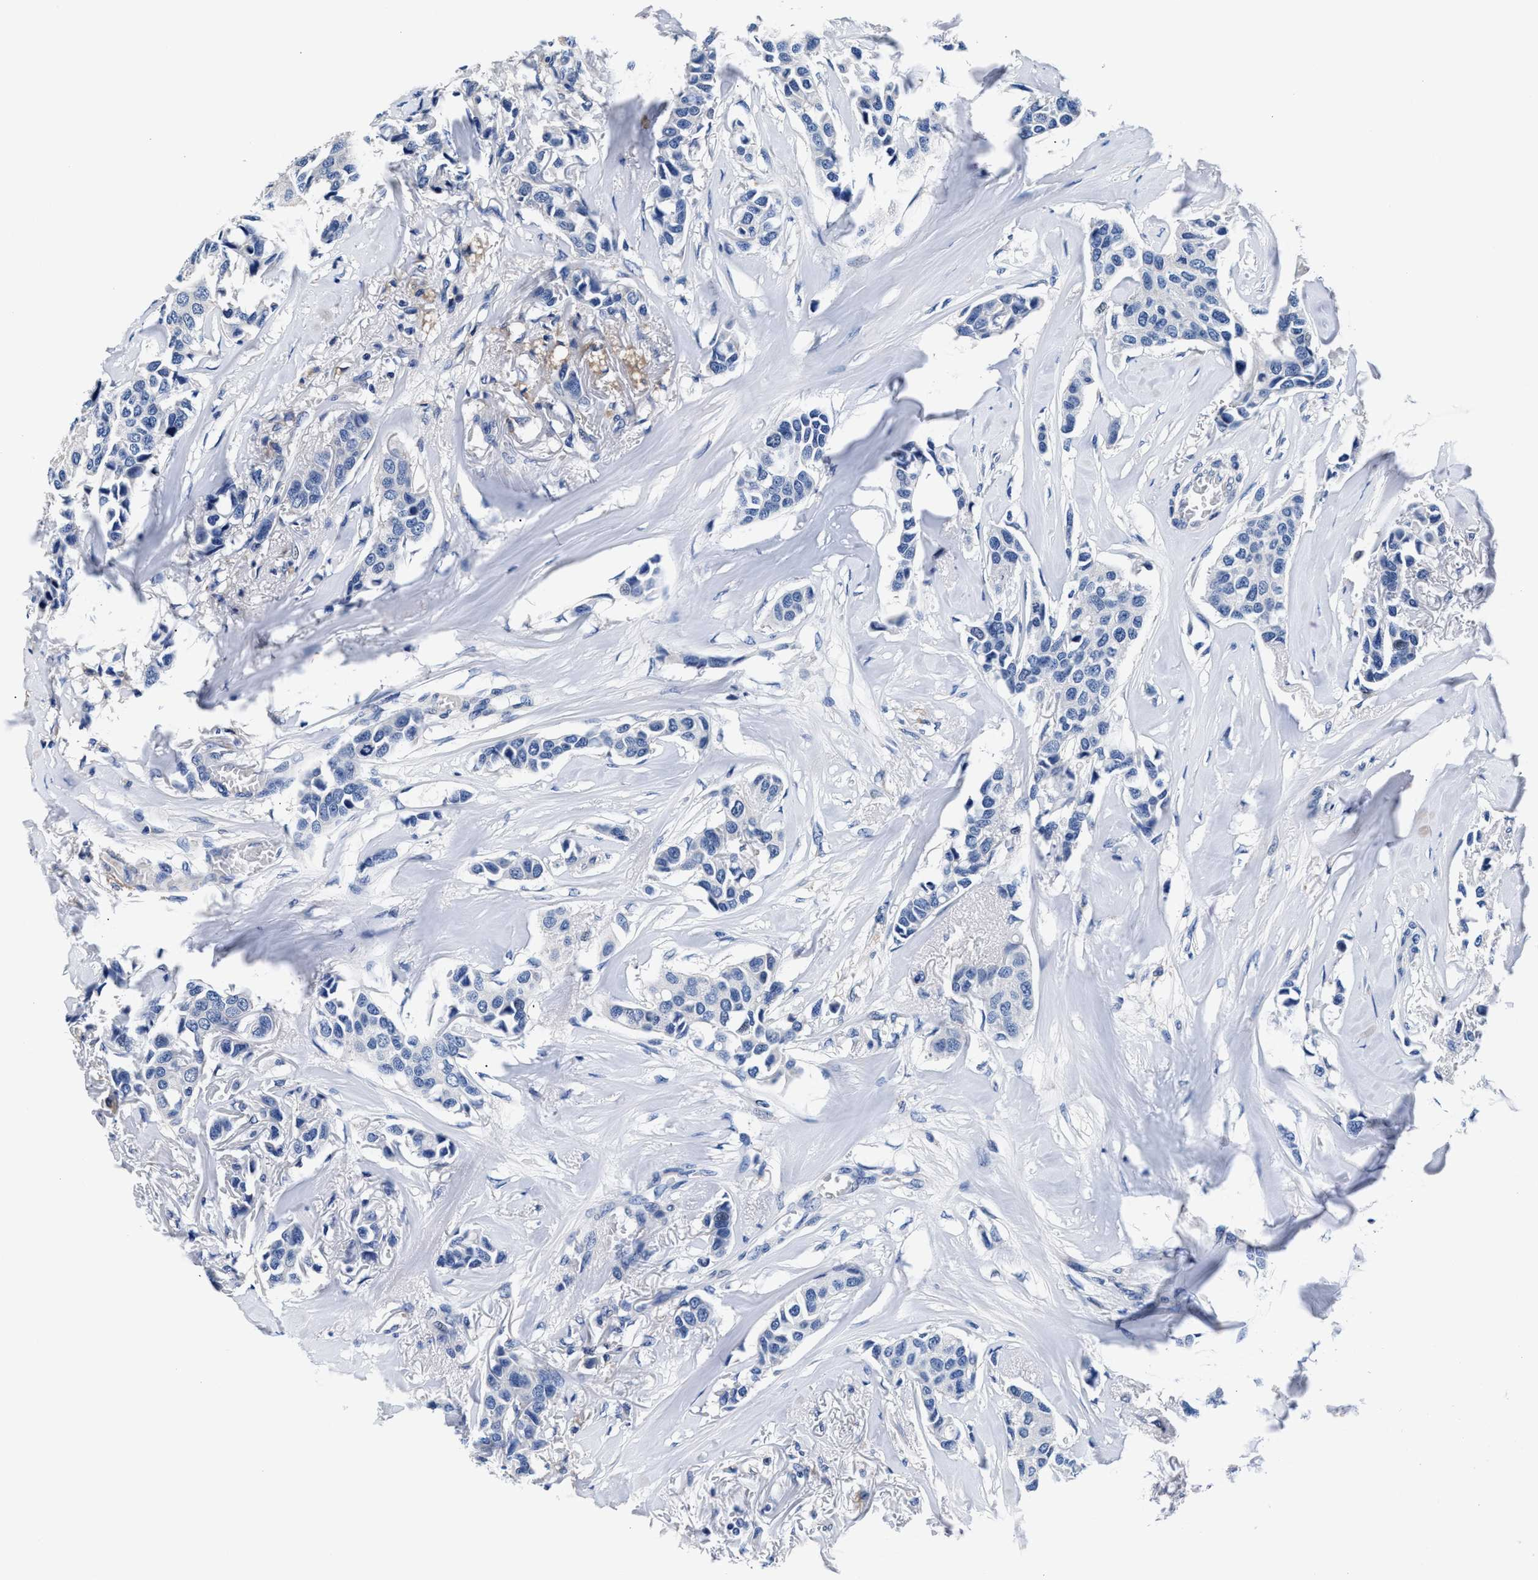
{"staining": {"intensity": "negative", "quantity": "none", "location": "none"}, "tissue": "breast cancer", "cell_type": "Tumor cells", "image_type": "cancer", "snomed": [{"axis": "morphology", "description": "Duct carcinoma"}, {"axis": "topography", "description": "Breast"}], "caption": "A micrograph of breast cancer (intraductal carcinoma) stained for a protein exhibits no brown staining in tumor cells.", "gene": "GSTM1", "patient": {"sex": "female", "age": 80}}